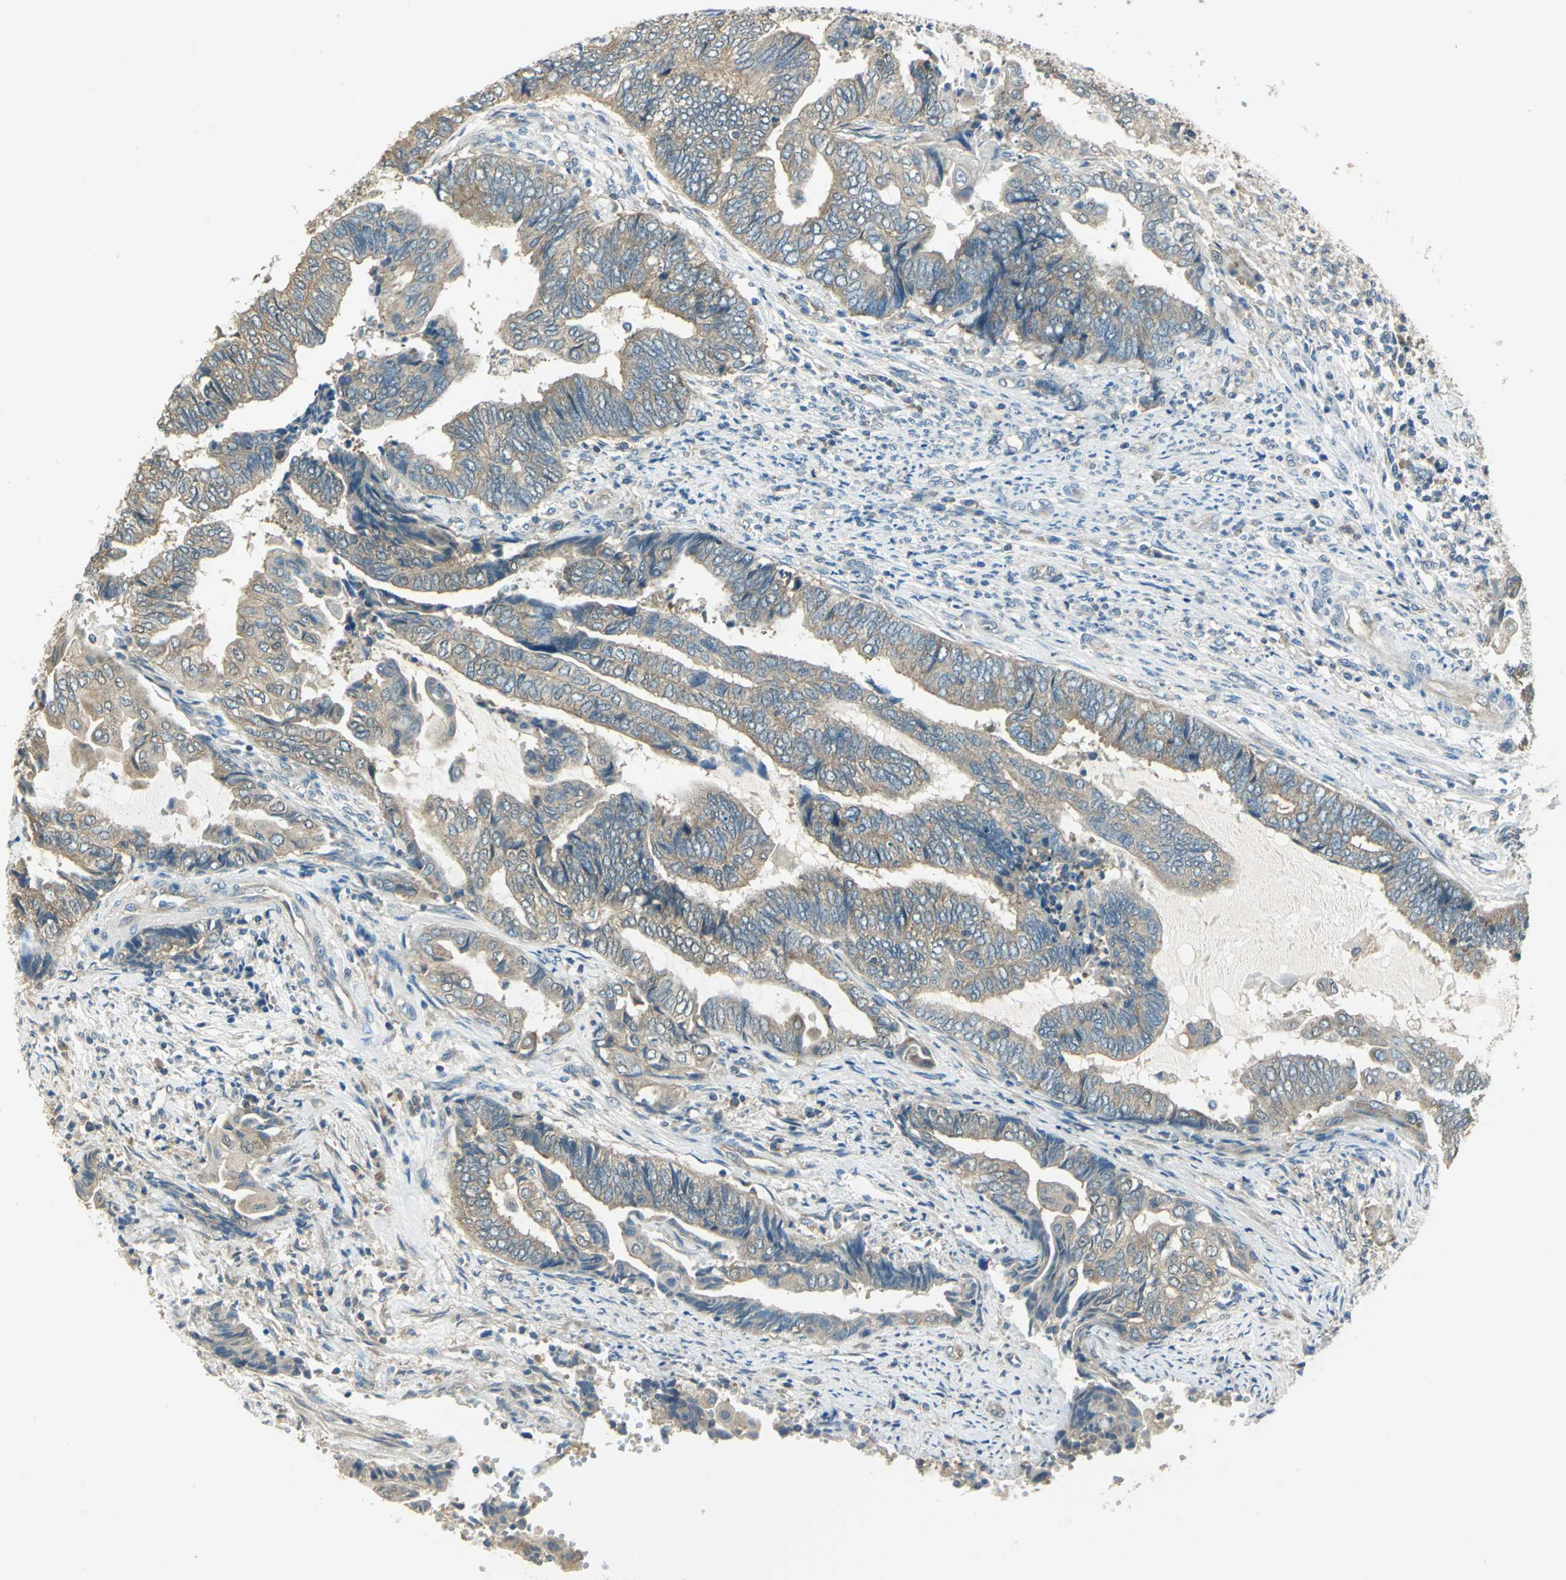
{"staining": {"intensity": "moderate", "quantity": ">75%", "location": "cytoplasmic/membranous"}, "tissue": "endometrial cancer", "cell_type": "Tumor cells", "image_type": "cancer", "snomed": [{"axis": "morphology", "description": "Adenocarcinoma, NOS"}, {"axis": "topography", "description": "Uterus"}, {"axis": "topography", "description": "Endometrium"}], "caption": "Immunohistochemistry (DAB (3,3'-diaminobenzidine)) staining of human endometrial adenocarcinoma exhibits moderate cytoplasmic/membranous protein expression in about >75% of tumor cells.", "gene": "SHC2", "patient": {"sex": "female", "age": 70}}